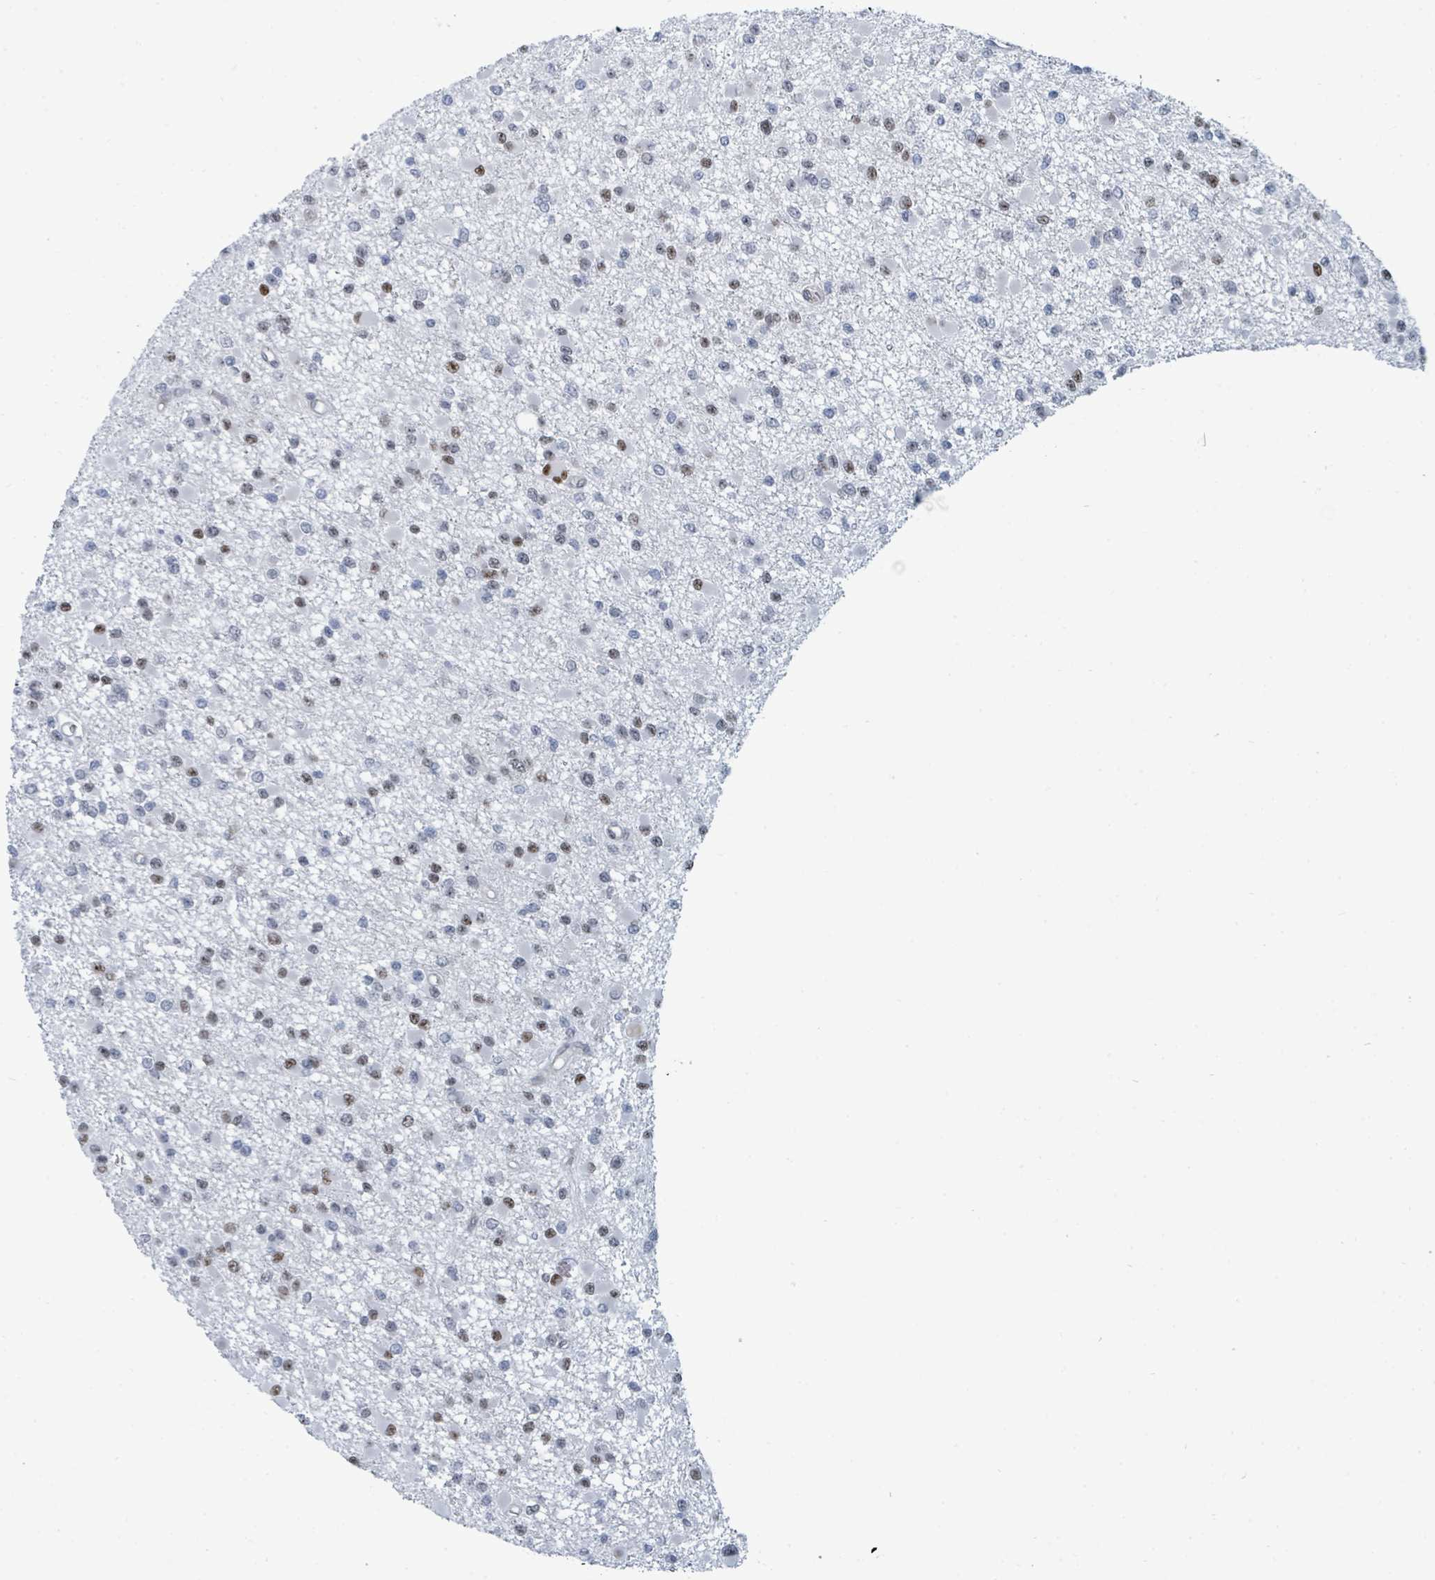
{"staining": {"intensity": "moderate", "quantity": "<25%", "location": "nuclear"}, "tissue": "glioma", "cell_type": "Tumor cells", "image_type": "cancer", "snomed": [{"axis": "morphology", "description": "Glioma, malignant, Low grade"}, {"axis": "topography", "description": "Brain"}], "caption": "Glioma stained for a protein shows moderate nuclear positivity in tumor cells.", "gene": "SUMO4", "patient": {"sex": "female", "age": 22}}